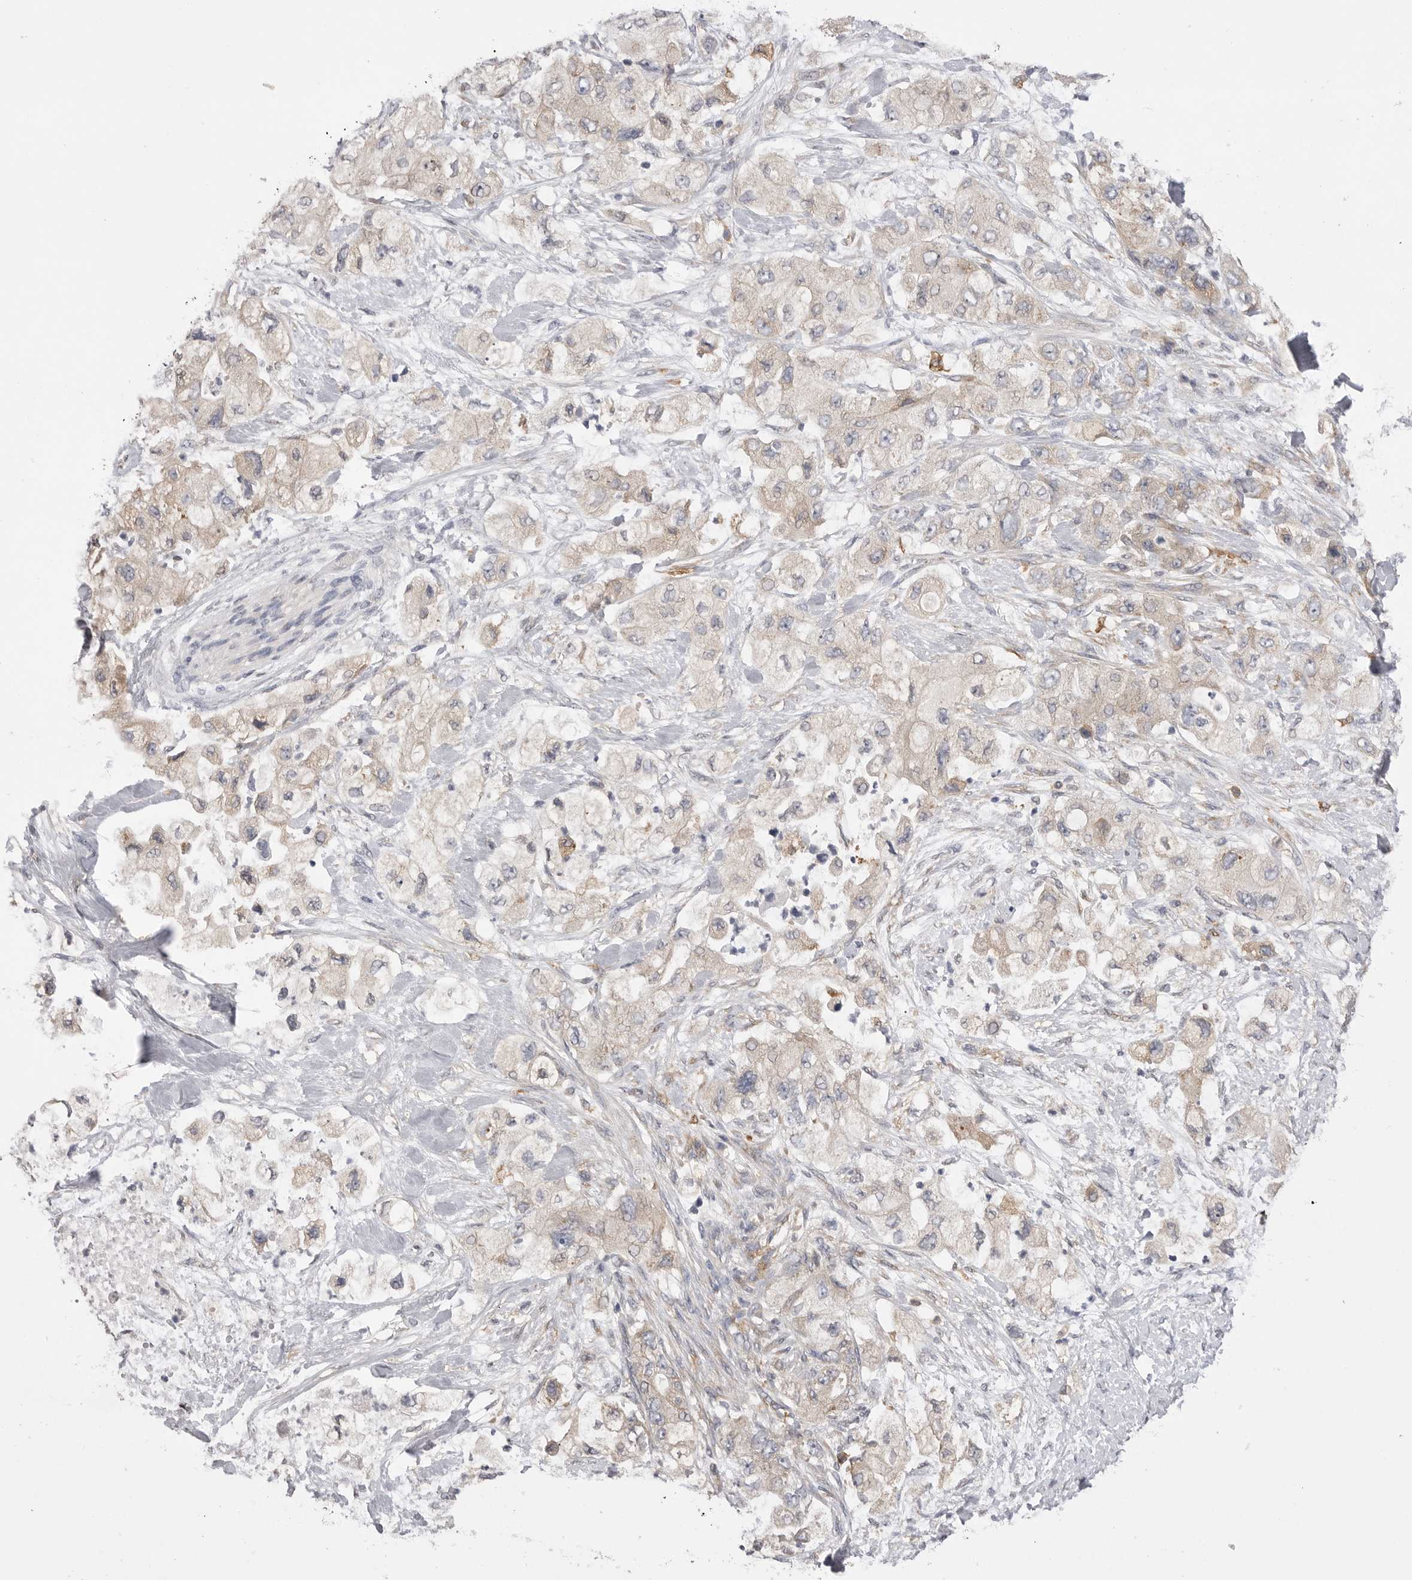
{"staining": {"intensity": "weak", "quantity": "25%-75%", "location": "cytoplasmic/membranous"}, "tissue": "pancreatic cancer", "cell_type": "Tumor cells", "image_type": "cancer", "snomed": [{"axis": "morphology", "description": "Adenocarcinoma, NOS"}, {"axis": "topography", "description": "Pancreas"}], "caption": "Protein expression analysis of human pancreatic cancer (adenocarcinoma) reveals weak cytoplasmic/membranous staining in approximately 25%-75% of tumor cells.", "gene": "VAC14", "patient": {"sex": "female", "age": 73}}